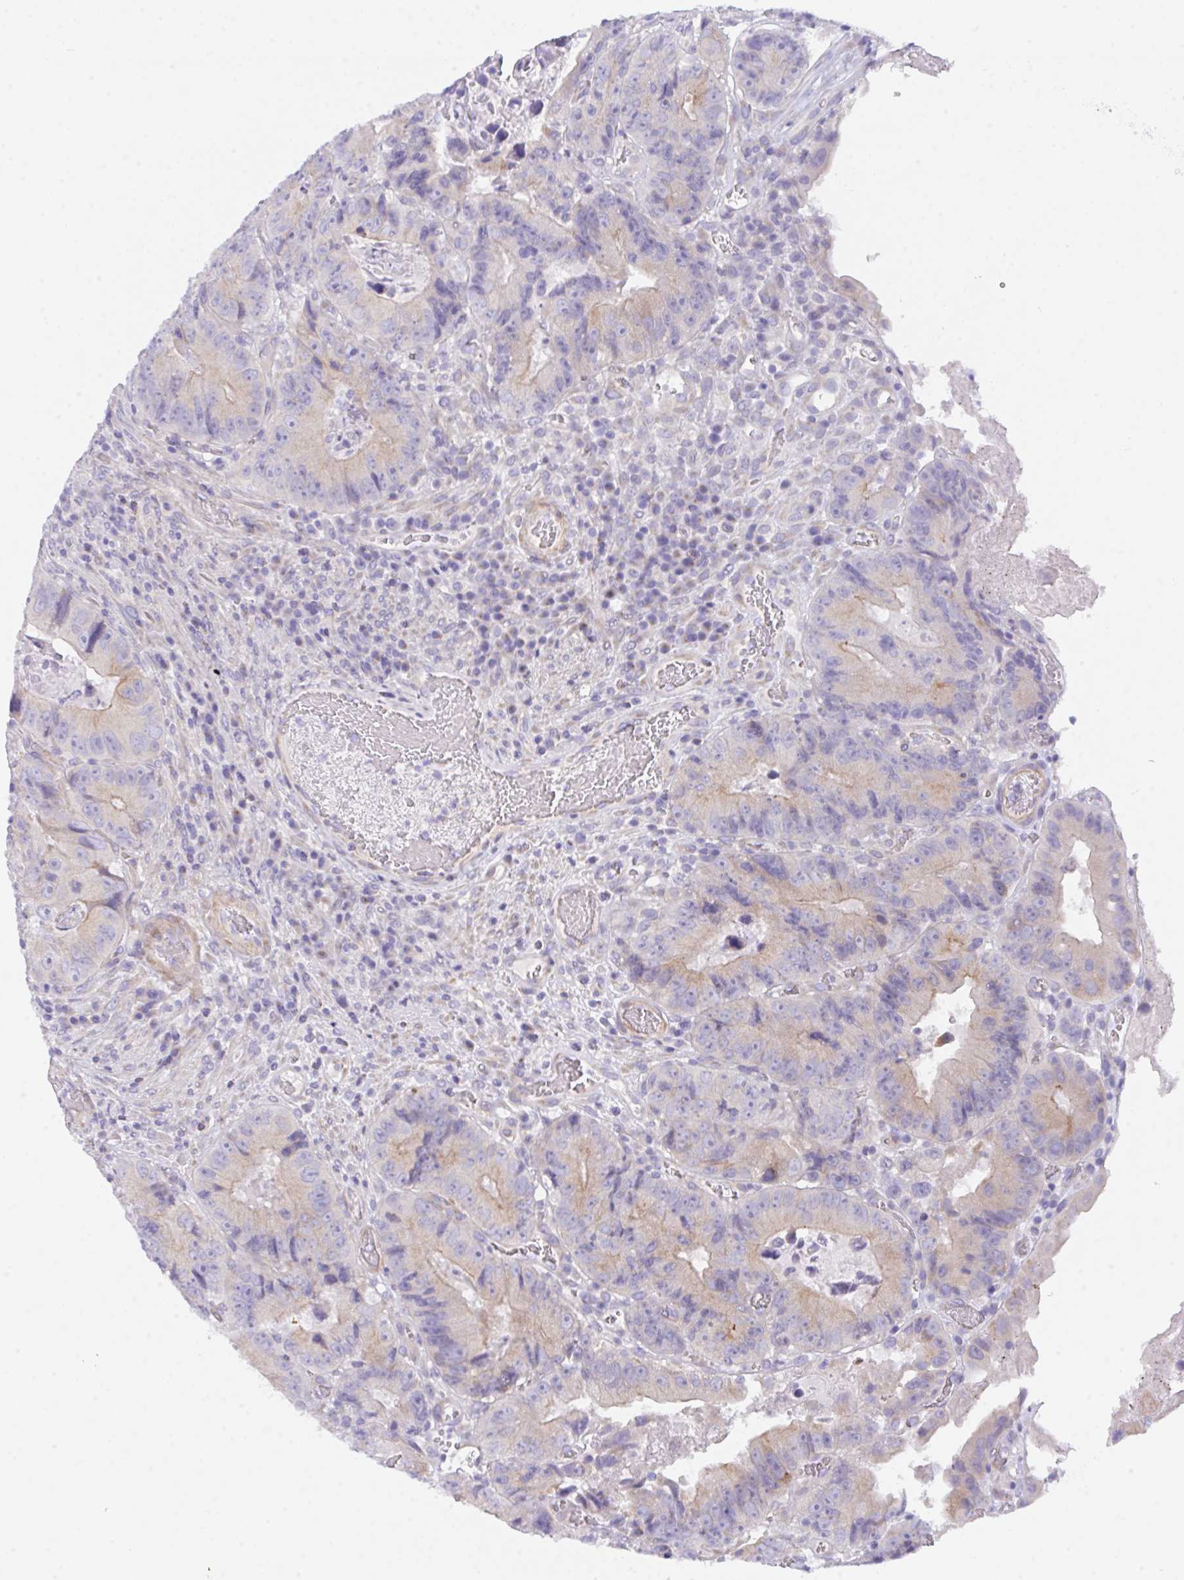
{"staining": {"intensity": "weak", "quantity": "25%-75%", "location": "cytoplasmic/membranous"}, "tissue": "colorectal cancer", "cell_type": "Tumor cells", "image_type": "cancer", "snomed": [{"axis": "morphology", "description": "Adenocarcinoma, NOS"}, {"axis": "topography", "description": "Colon"}], "caption": "Immunohistochemistry (IHC) (DAB (3,3'-diaminobenzidine)) staining of human adenocarcinoma (colorectal) demonstrates weak cytoplasmic/membranous protein expression in about 25%-75% of tumor cells.", "gene": "CEP170B", "patient": {"sex": "female", "age": 86}}